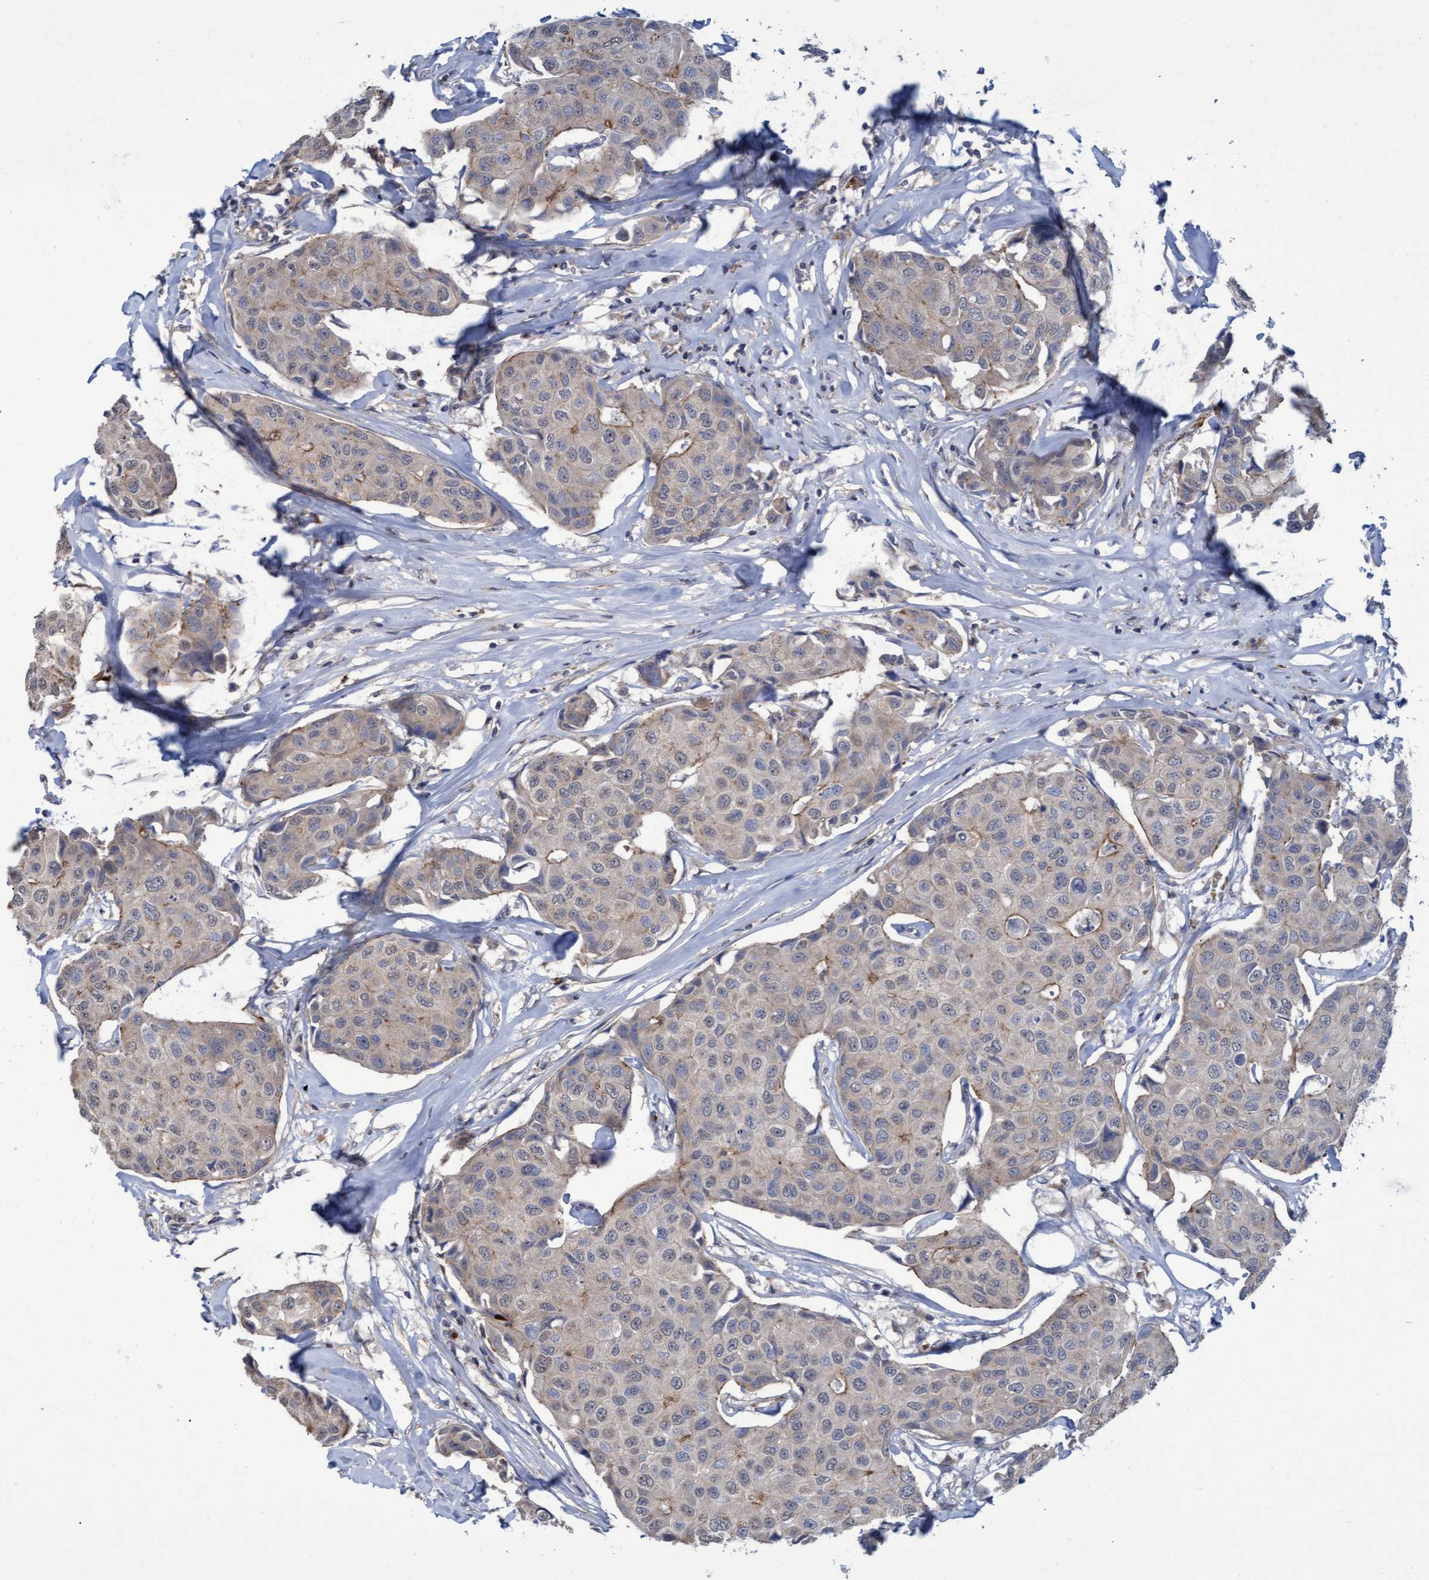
{"staining": {"intensity": "moderate", "quantity": "<25%", "location": "cytoplasmic/membranous"}, "tissue": "breast cancer", "cell_type": "Tumor cells", "image_type": "cancer", "snomed": [{"axis": "morphology", "description": "Duct carcinoma"}, {"axis": "topography", "description": "Breast"}], "caption": "Breast cancer (intraductal carcinoma) stained with immunohistochemistry shows moderate cytoplasmic/membranous positivity in about <25% of tumor cells.", "gene": "NAA15", "patient": {"sex": "female", "age": 80}}